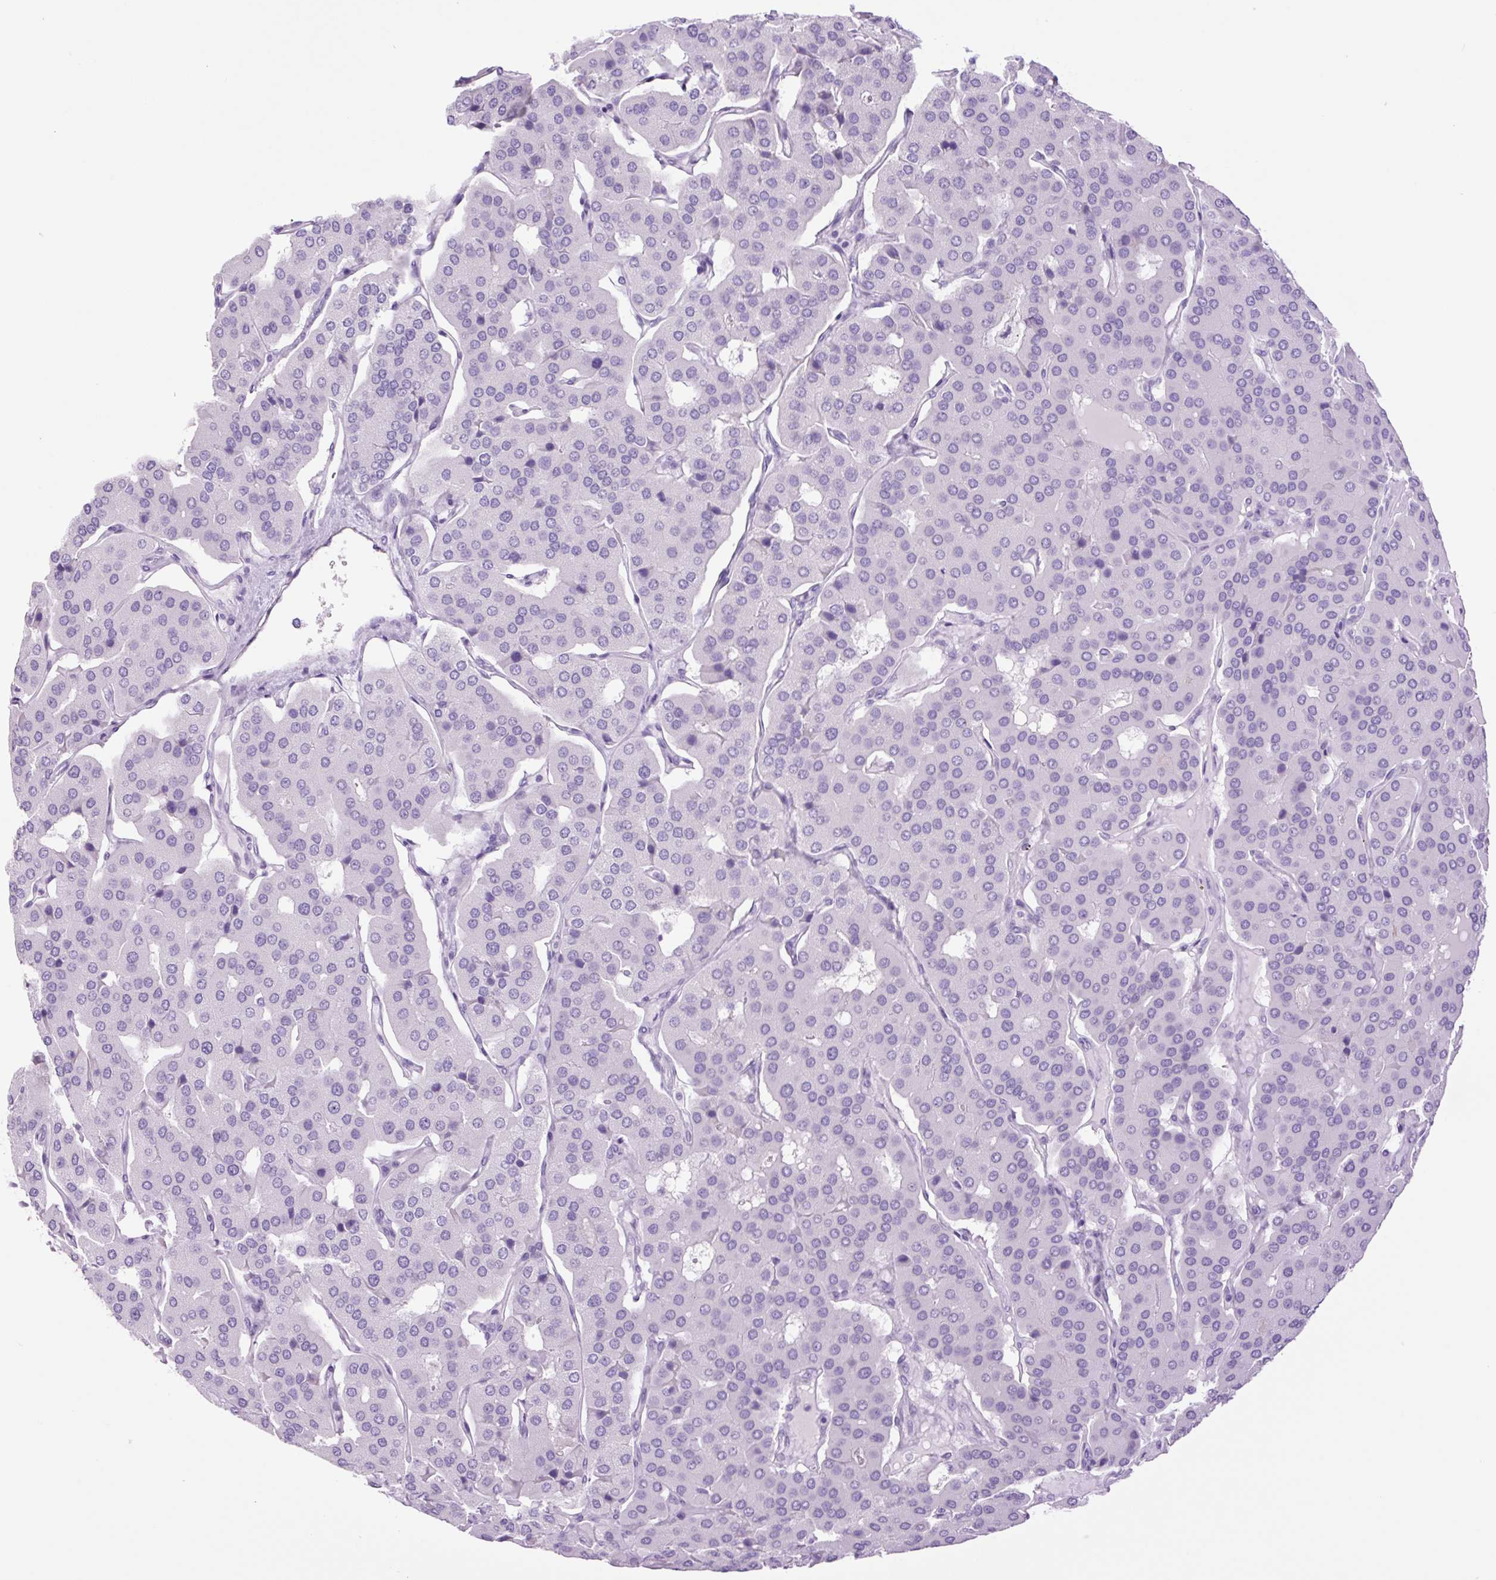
{"staining": {"intensity": "negative", "quantity": "none", "location": "none"}, "tissue": "parathyroid gland", "cell_type": "Glandular cells", "image_type": "normal", "snomed": [{"axis": "morphology", "description": "Normal tissue, NOS"}, {"axis": "morphology", "description": "Adenoma, NOS"}, {"axis": "topography", "description": "Parathyroid gland"}], "caption": "A photomicrograph of parathyroid gland stained for a protein displays no brown staining in glandular cells. Brightfield microscopy of immunohistochemistry (IHC) stained with DAB (brown) and hematoxylin (blue), captured at high magnification.", "gene": "TFF2", "patient": {"sex": "female", "age": 86}}